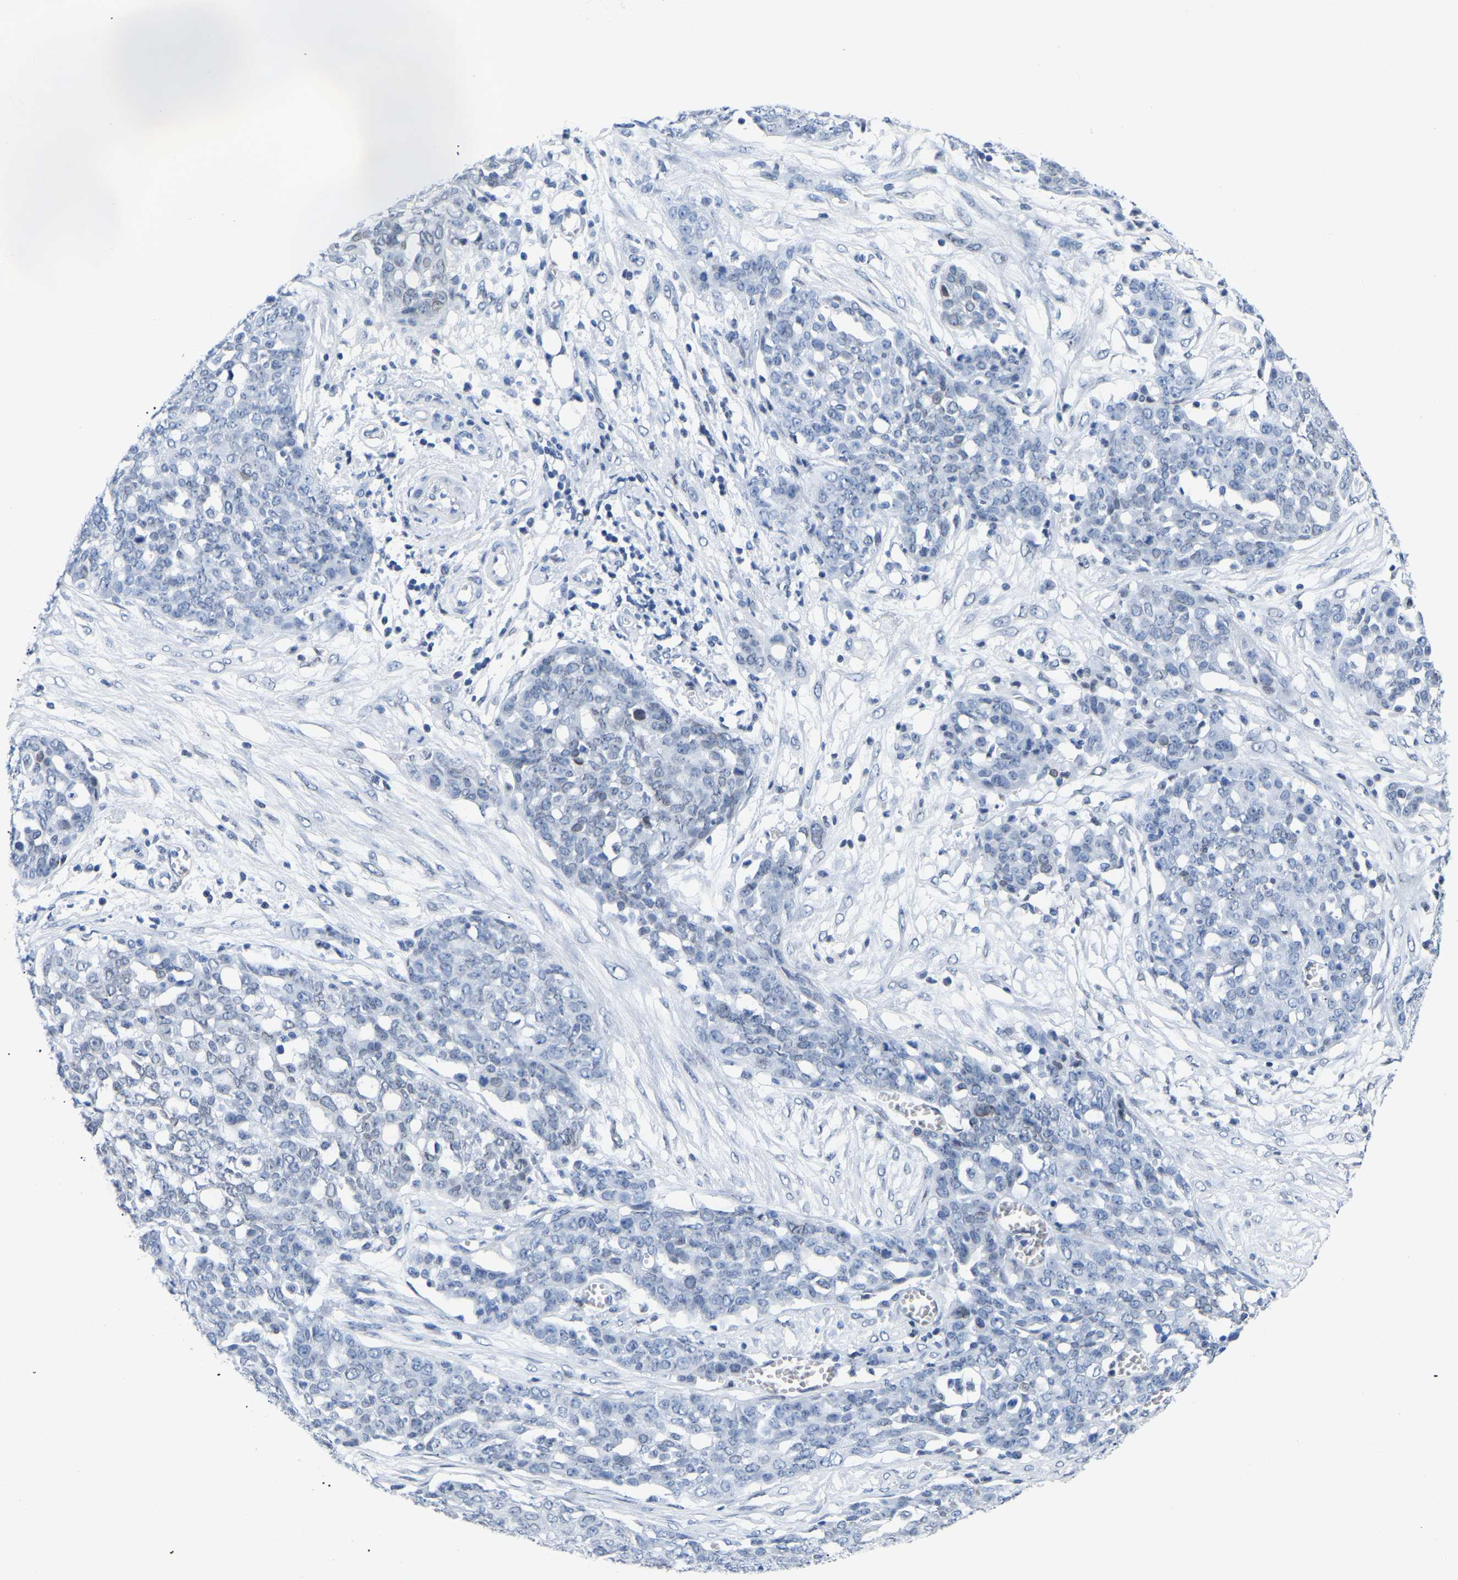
{"staining": {"intensity": "negative", "quantity": "none", "location": "none"}, "tissue": "ovarian cancer", "cell_type": "Tumor cells", "image_type": "cancer", "snomed": [{"axis": "morphology", "description": "Cystadenocarcinoma, serous, NOS"}, {"axis": "topography", "description": "Soft tissue"}, {"axis": "topography", "description": "Ovary"}], "caption": "There is no significant staining in tumor cells of ovarian cancer (serous cystadenocarcinoma).", "gene": "UPK3A", "patient": {"sex": "female", "age": 57}}